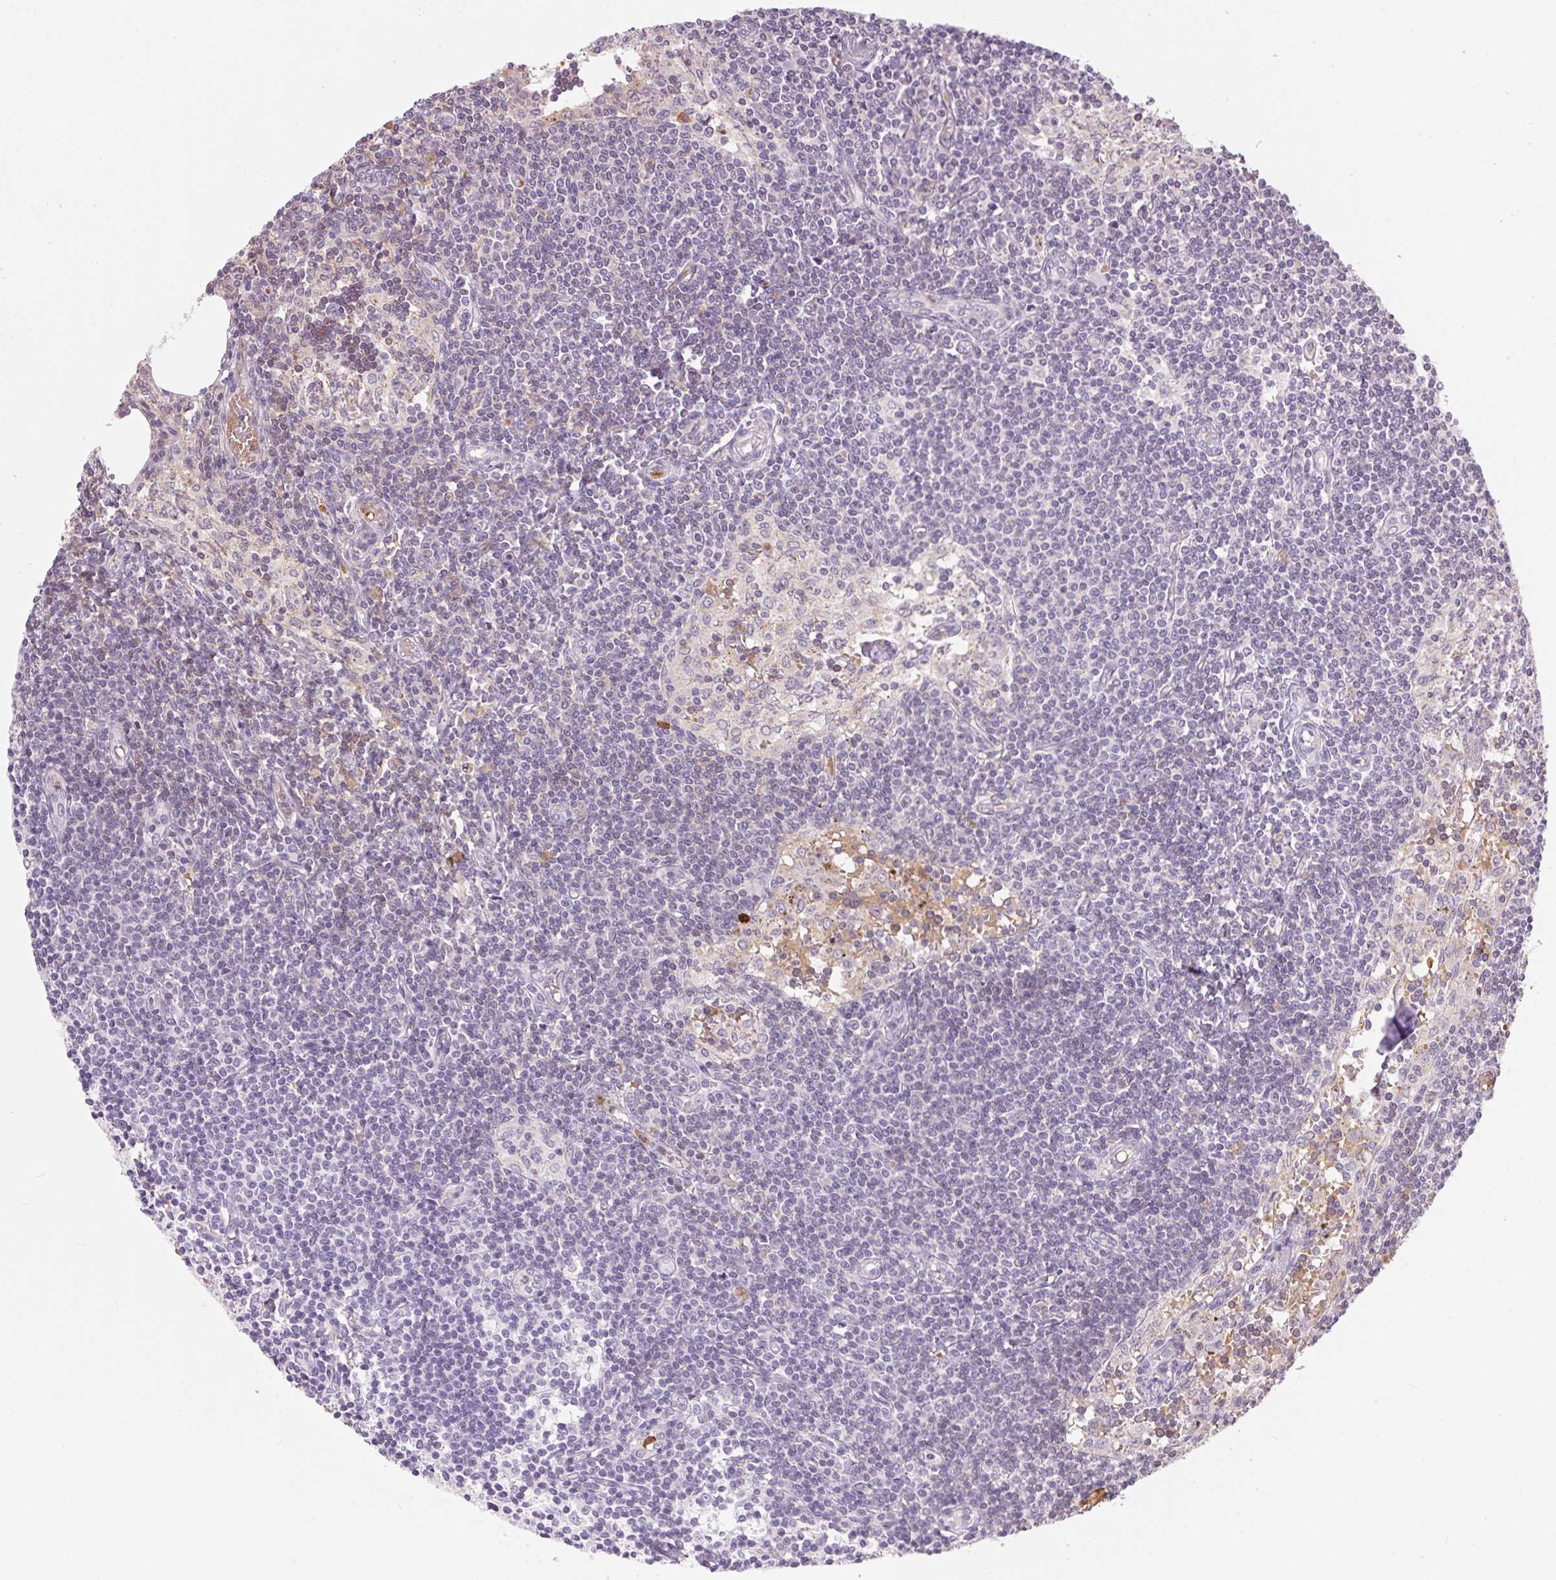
{"staining": {"intensity": "negative", "quantity": "none", "location": "none"}, "tissue": "lymph node", "cell_type": "Germinal center cells", "image_type": "normal", "snomed": [{"axis": "morphology", "description": "Normal tissue, NOS"}, {"axis": "topography", "description": "Lymph node"}], "caption": "This is a photomicrograph of IHC staining of benign lymph node, which shows no positivity in germinal center cells. (Immunohistochemistry, brightfield microscopy, high magnification).", "gene": "ORM1", "patient": {"sex": "female", "age": 69}}